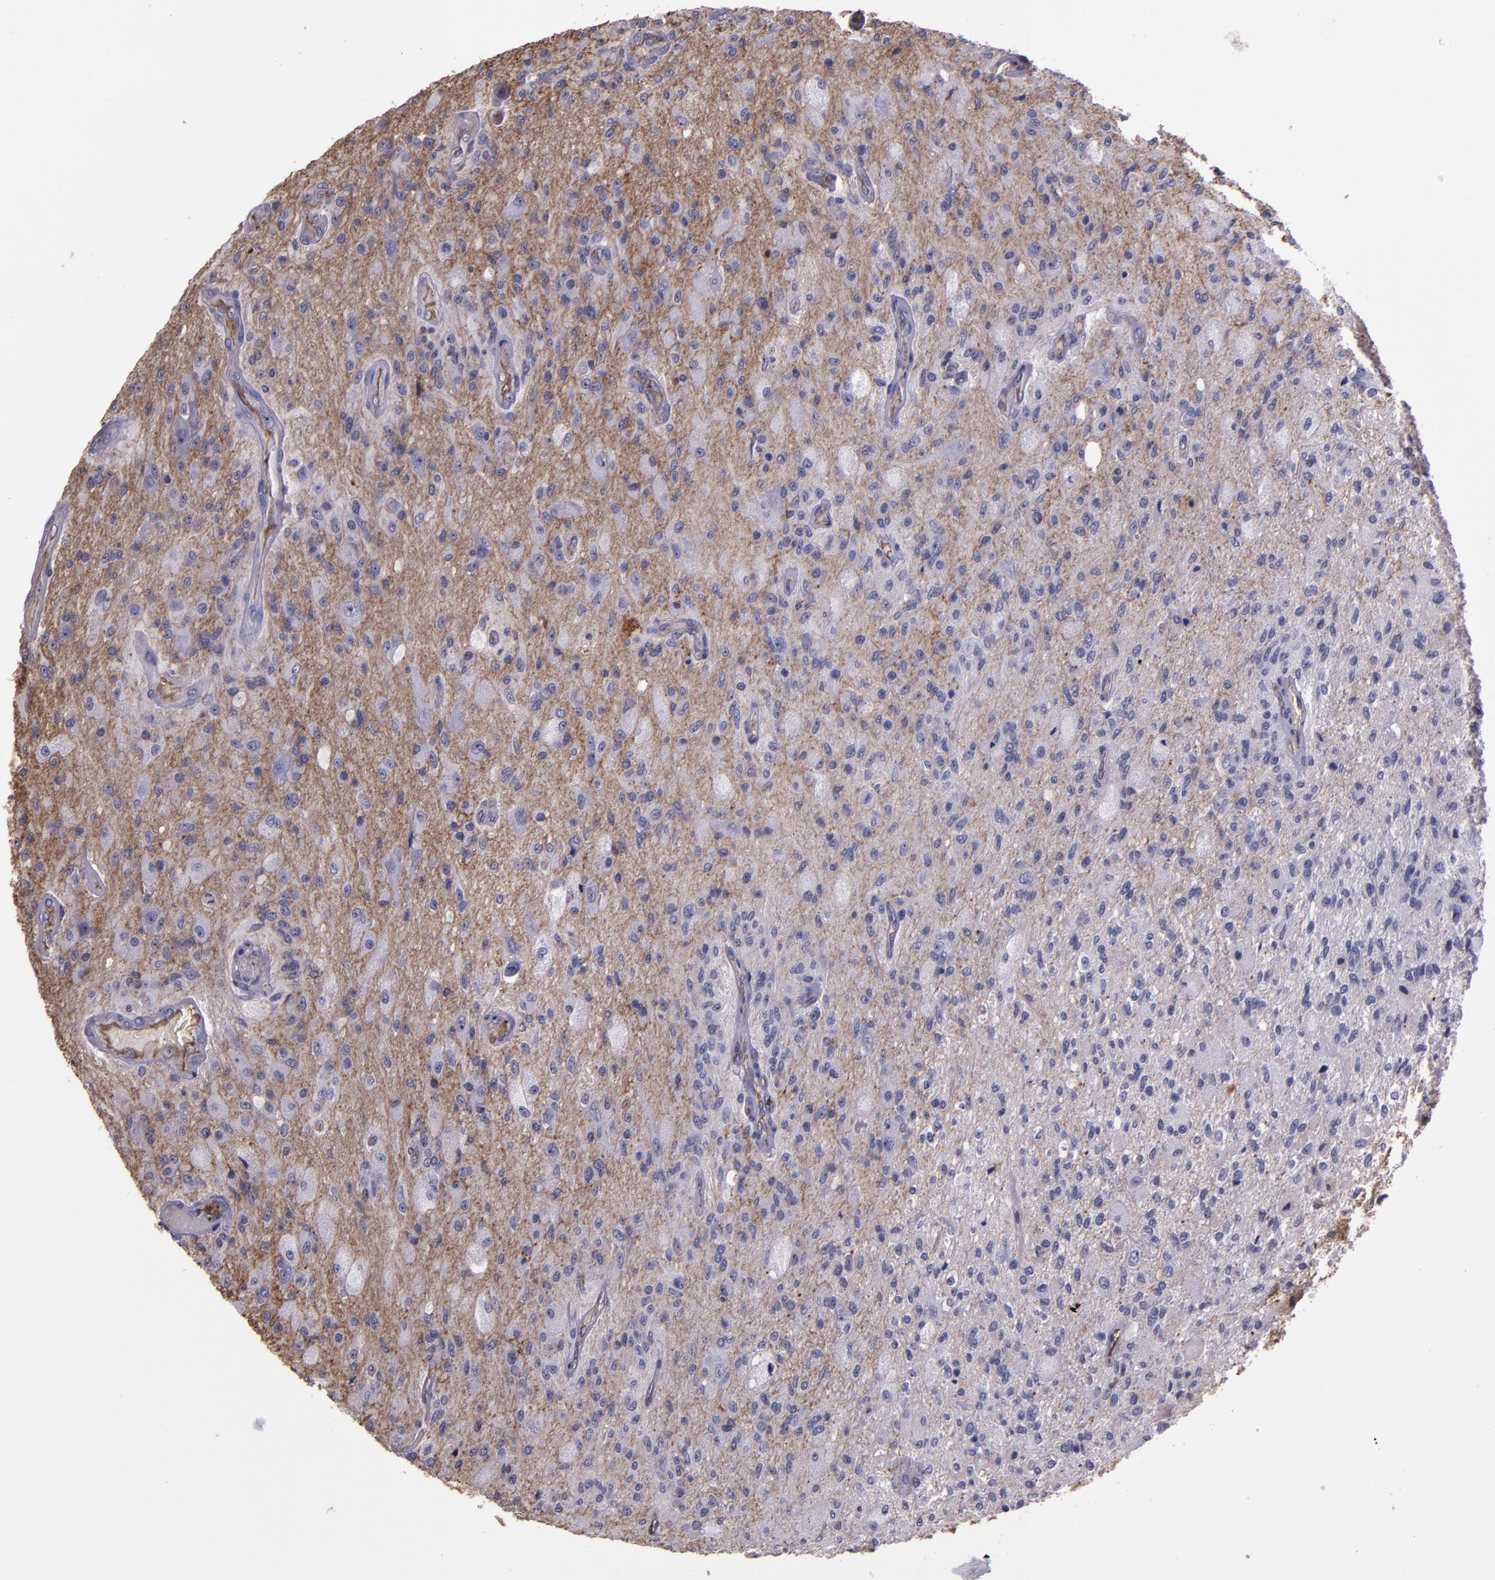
{"staining": {"intensity": "negative", "quantity": "none", "location": "none"}, "tissue": "glioma", "cell_type": "Tumor cells", "image_type": "cancer", "snomed": [{"axis": "morphology", "description": "Normal tissue, NOS"}, {"axis": "morphology", "description": "Glioma, malignant, High grade"}, {"axis": "topography", "description": "Cerebral cortex"}], "caption": "Tumor cells show no significant protein staining in glioma.", "gene": "A2M", "patient": {"sex": "male", "age": 77}}